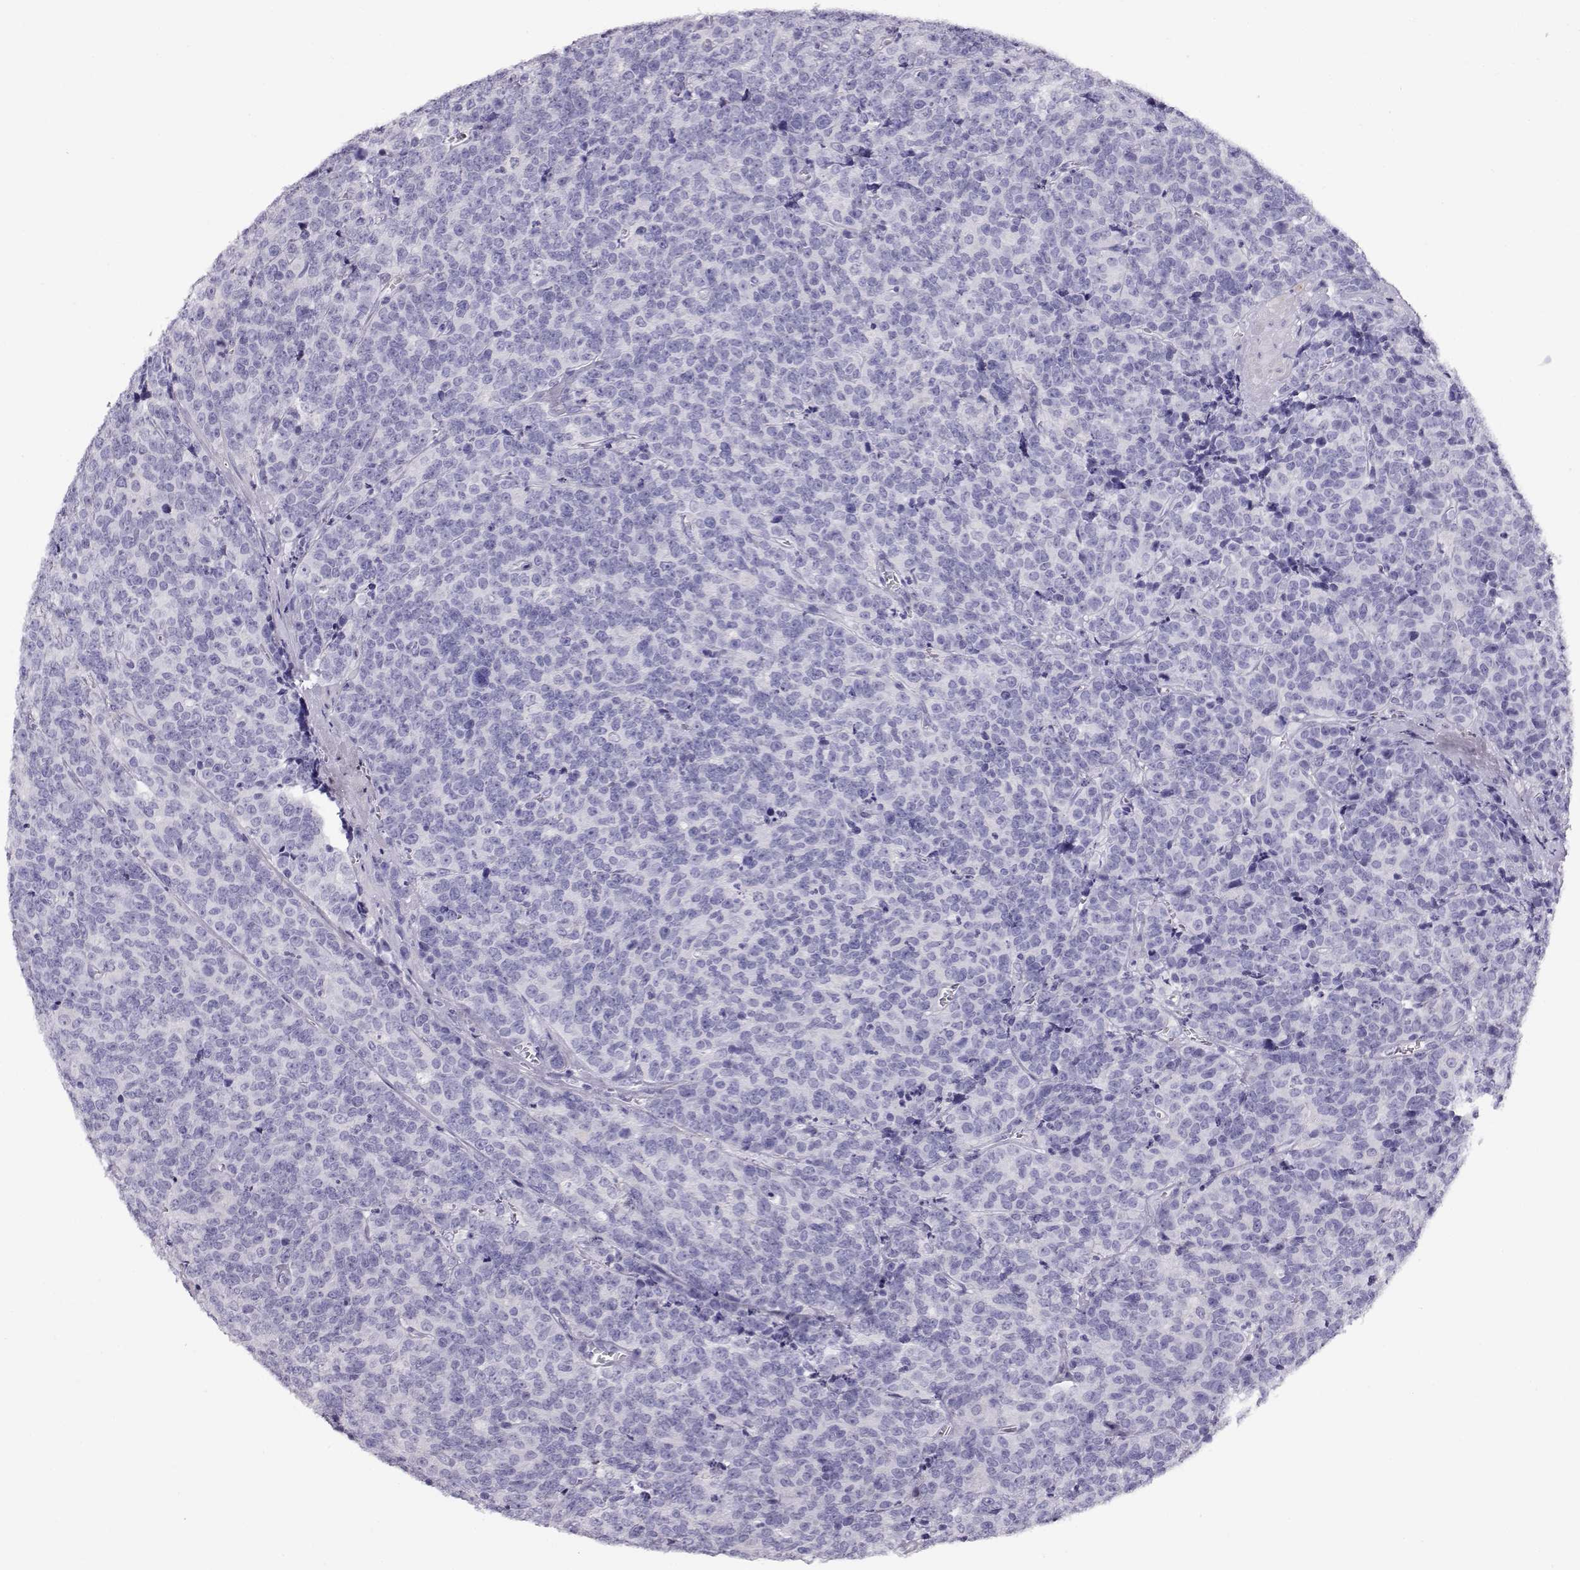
{"staining": {"intensity": "negative", "quantity": "none", "location": "none"}, "tissue": "prostate cancer", "cell_type": "Tumor cells", "image_type": "cancer", "snomed": [{"axis": "morphology", "description": "Adenocarcinoma, NOS"}, {"axis": "topography", "description": "Prostate"}], "caption": "Micrograph shows no significant protein positivity in tumor cells of prostate adenocarcinoma.", "gene": "CRX", "patient": {"sex": "male", "age": 67}}